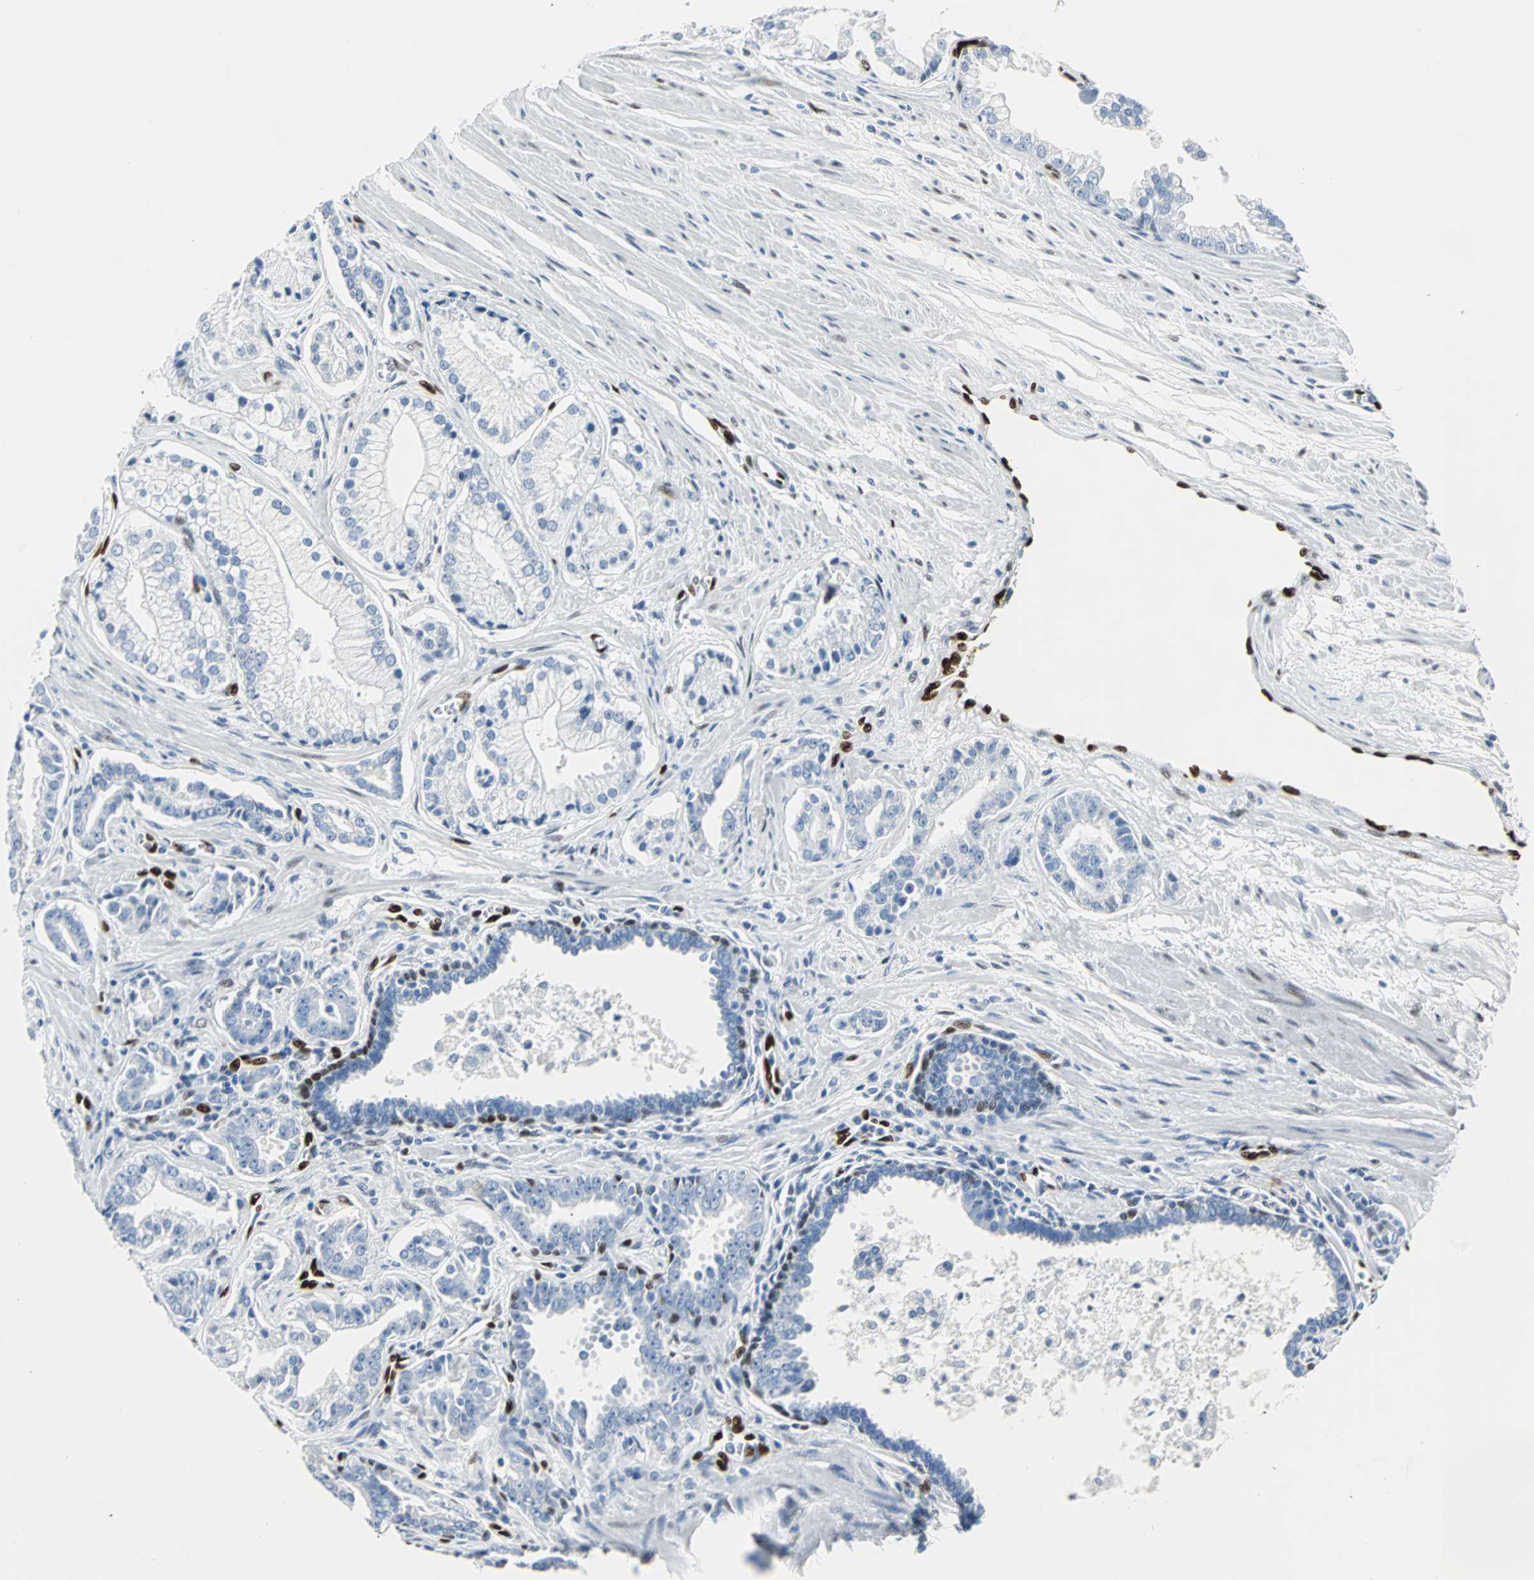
{"staining": {"intensity": "negative", "quantity": "none", "location": "none"}, "tissue": "prostate cancer", "cell_type": "Tumor cells", "image_type": "cancer", "snomed": [{"axis": "morphology", "description": "Adenocarcinoma, High grade"}, {"axis": "topography", "description": "Prostate"}], "caption": "High magnification brightfield microscopy of adenocarcinoma (high-grade) (prostate) stained with DAB (3,3'-diaminobenzidine) (brown) and counterstained with hematoxylin (blue): tumor cells show no significant expression. The staining was performed using DAB (3,3'-diaminobenzidine) to visualize the protein expression in brown, while the nuclei were stained in blue with hematoxylin (Magnification: 20x).", "gene": "IL33", "patient": {"sex": "male", "age": 67}}